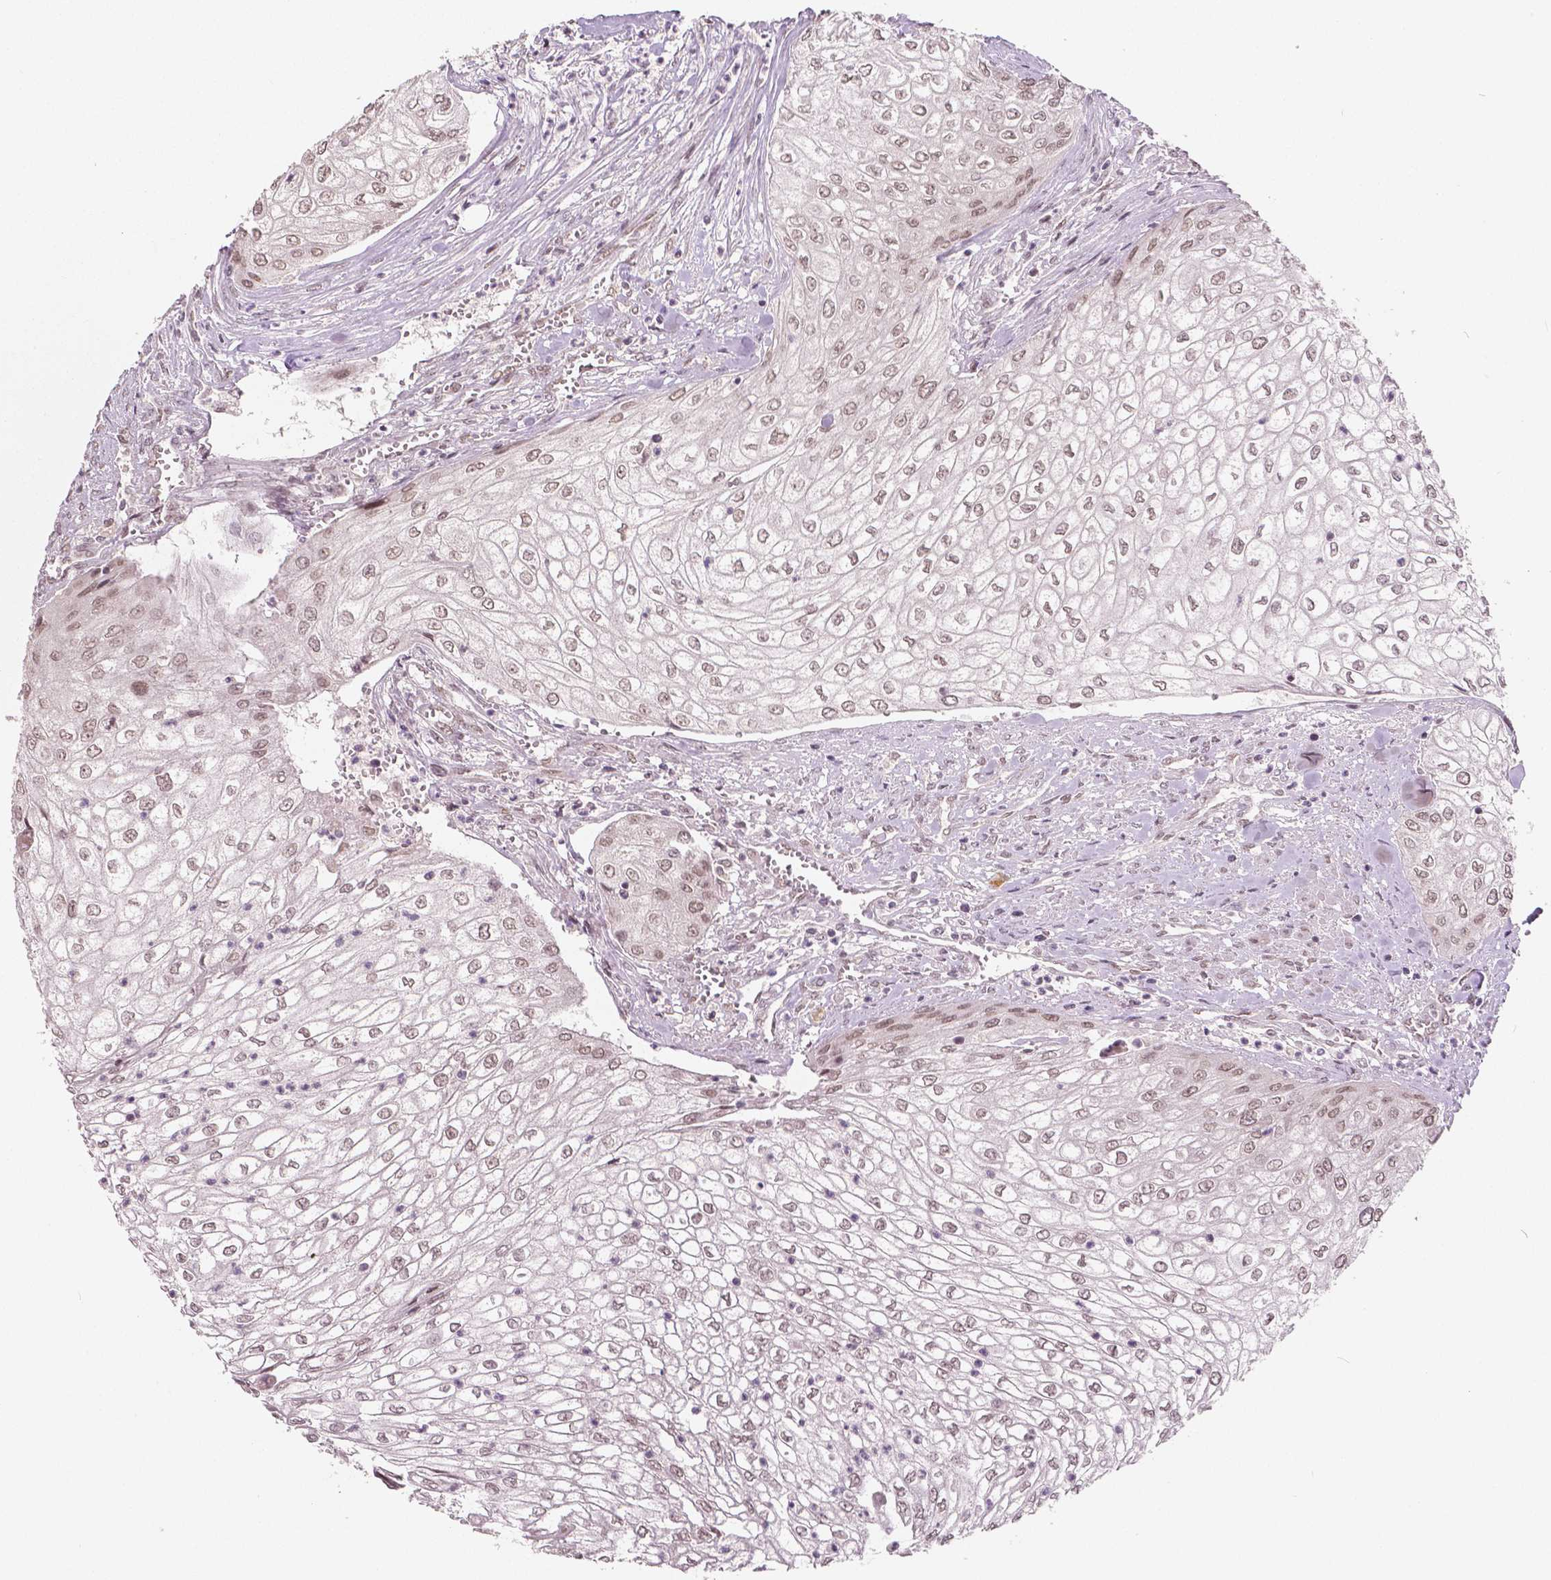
{"staining": {"intensity": "negative", "quantity": "none", "location": "none"}, "tissue": "urothelial cancer", "cell_type": "Tumor cells", "image_type": "cancer", "snomed": [{"axis": "morphology", "description": "Urothelial carcinoma, High grade"}, {"axis": "topography", "description": "Urinary bladder"}], "caption": "Urothelial cancer stained for a protein using immunohistochemistry exhibits no expression tumor cells.", "gene": "HMBOX1", "patient": {"sex": "male", "age": 62}}